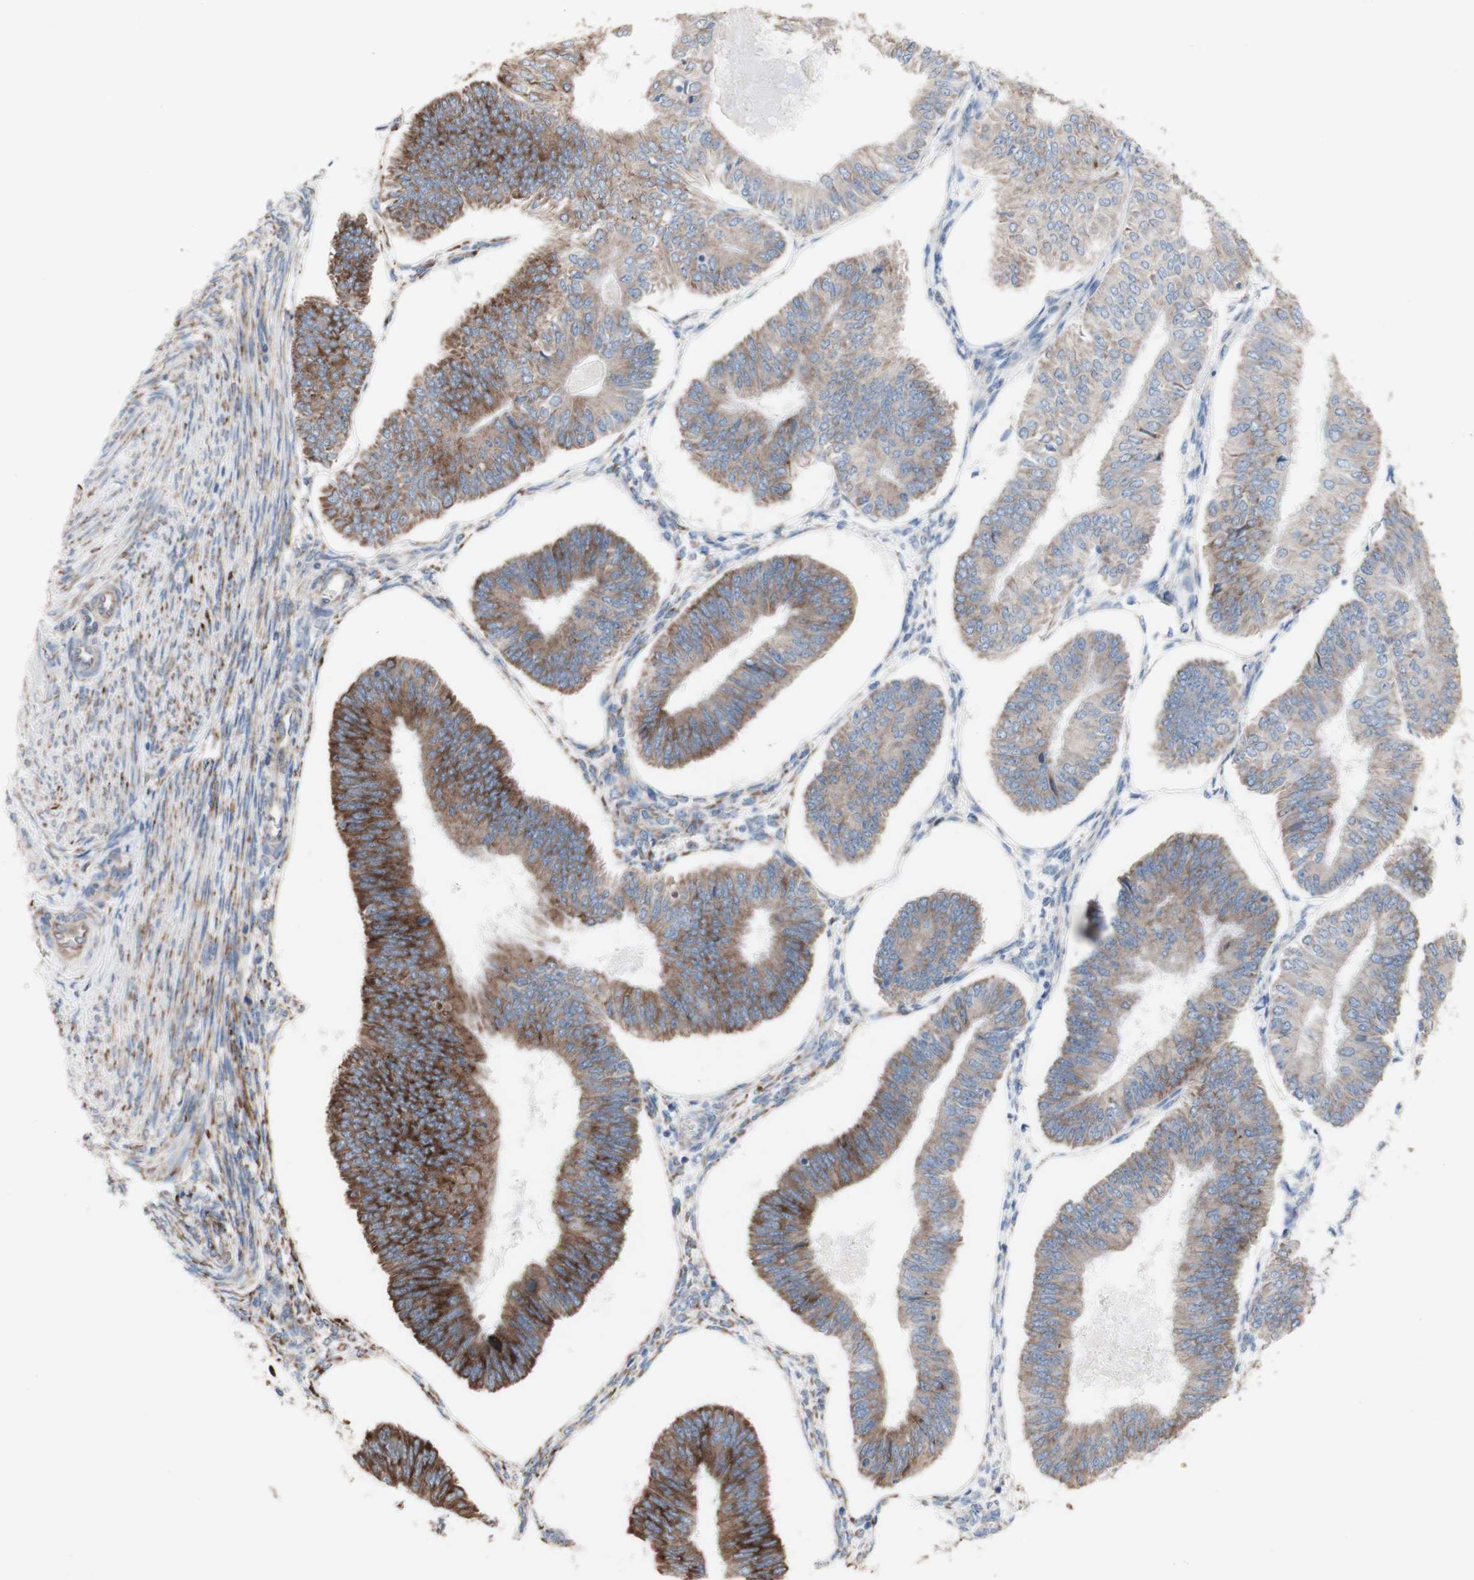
{"staining": {"intensity": "strong", "quantity": ">75%", "location": "cytoplasmic/membranous"}, "tissue": "endometrial cancer", "cell_type": "Tumor cells", "image_type": "cancer", "snomed": [{"axis": "morphology", "description": "Adenocarcinoma, NOS"}, {"axis": "topography", "description": "Endometrium"}], "caption": "Immunohistochemical staining of human endometrial cancer displays high levels of strong cytoplasmic/membranous protein staining in approximately >75% of tumor cells.", "gene": "AGPAT5", "patient": {"sex": "female", "age": 58}}